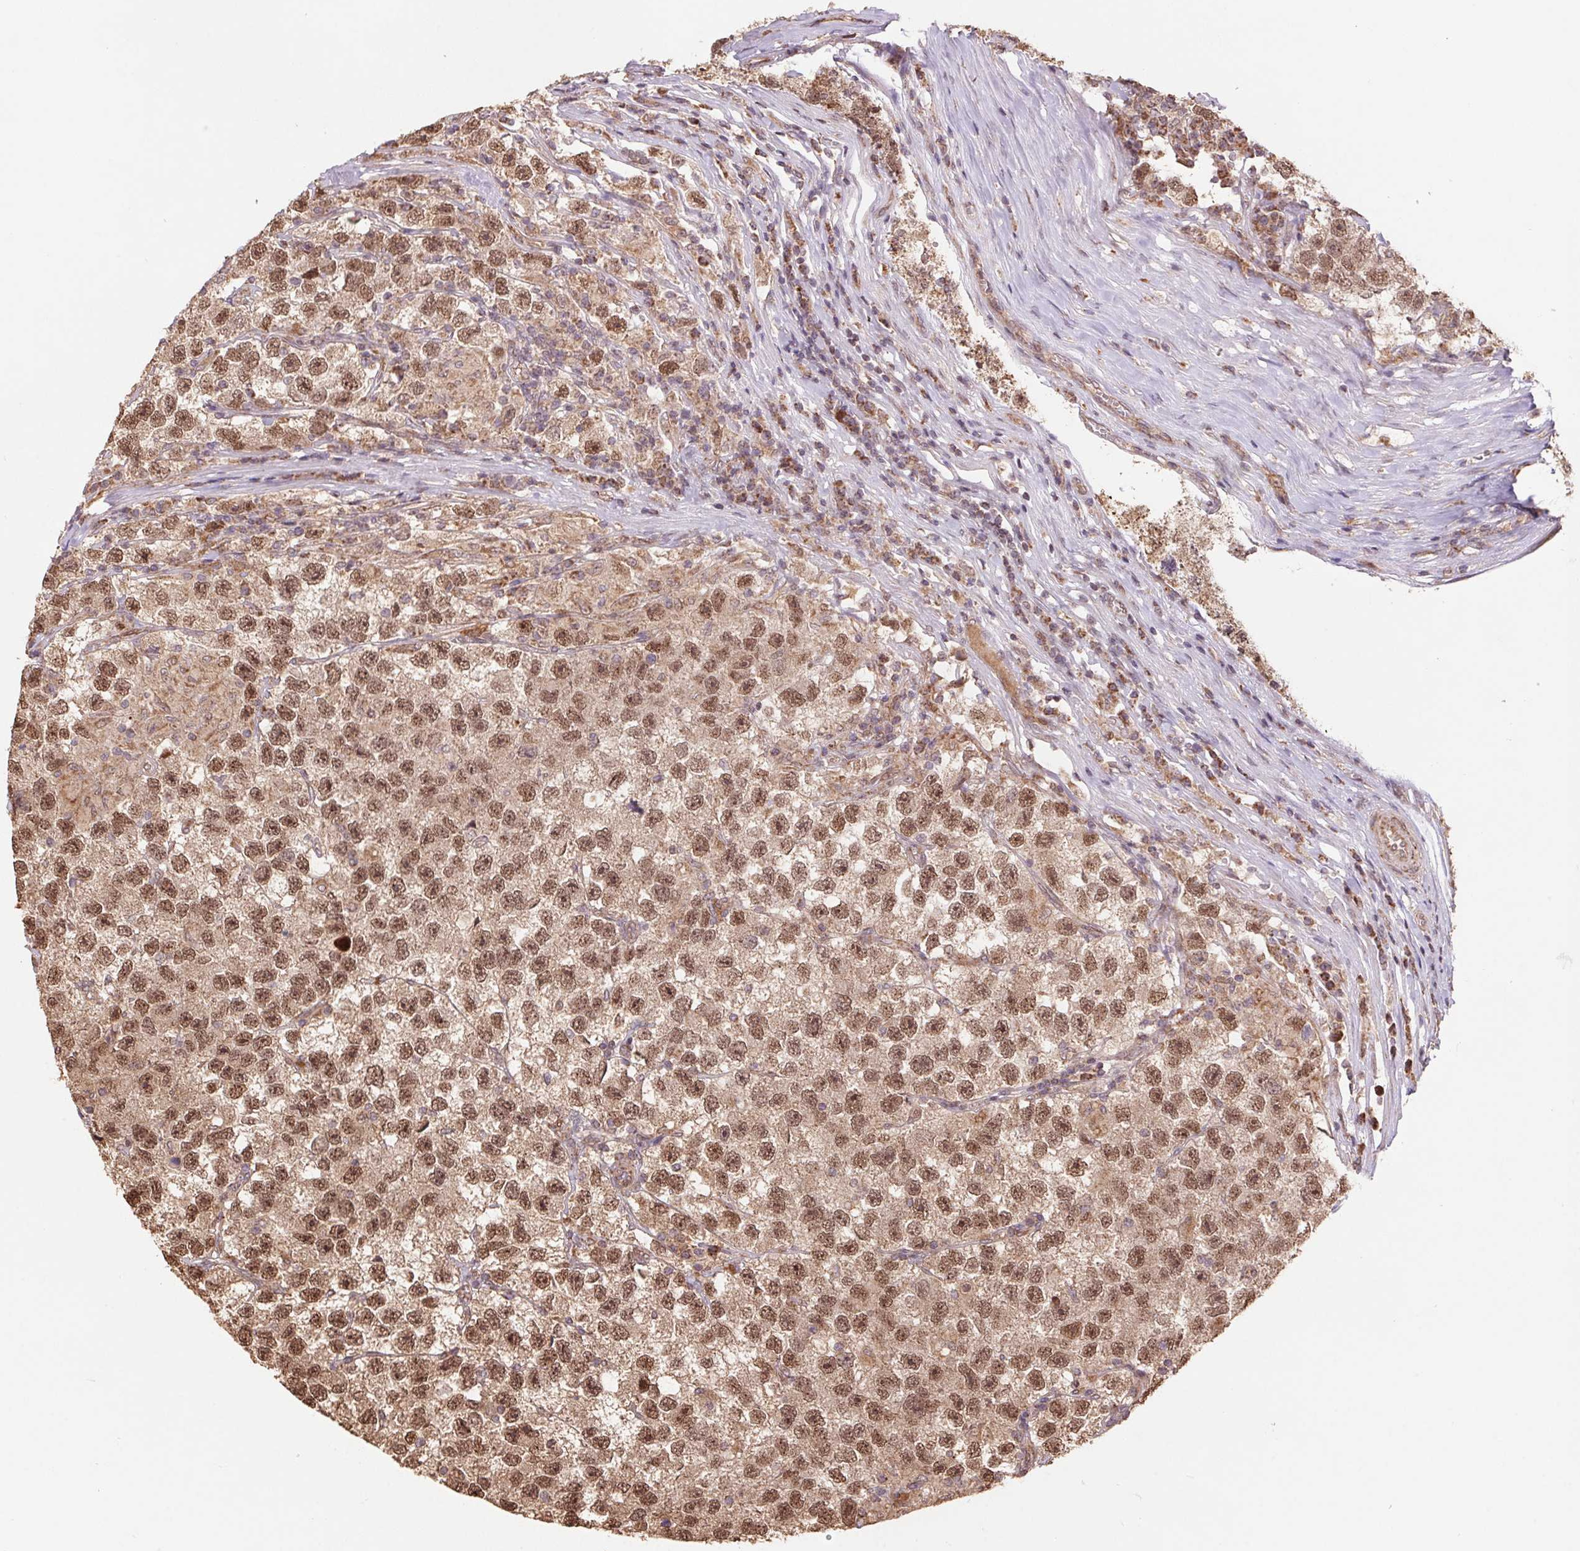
{"staining": {"intensity": "moderate", "quantity": ">75%", "location": "cytoplasmic/membranous,nuclear"}, "tissue": "testis cancer", "cell_type": "Tumor cells", "image_type": "cancer", "snomed": [{"axis": "morphology", "description": "Seminoma, NOS"}, {"axis": "topography", "description": "Testis"}], "caption": "High-power microscopy captured an IHC photomicrograph of testis seminoma, revealing moderate cytoplasmic/membranous and nuclear staining in about >75% of tumor cells.", "gene": "PDHA1", "patient": {"sex": "male", "age": 26}}